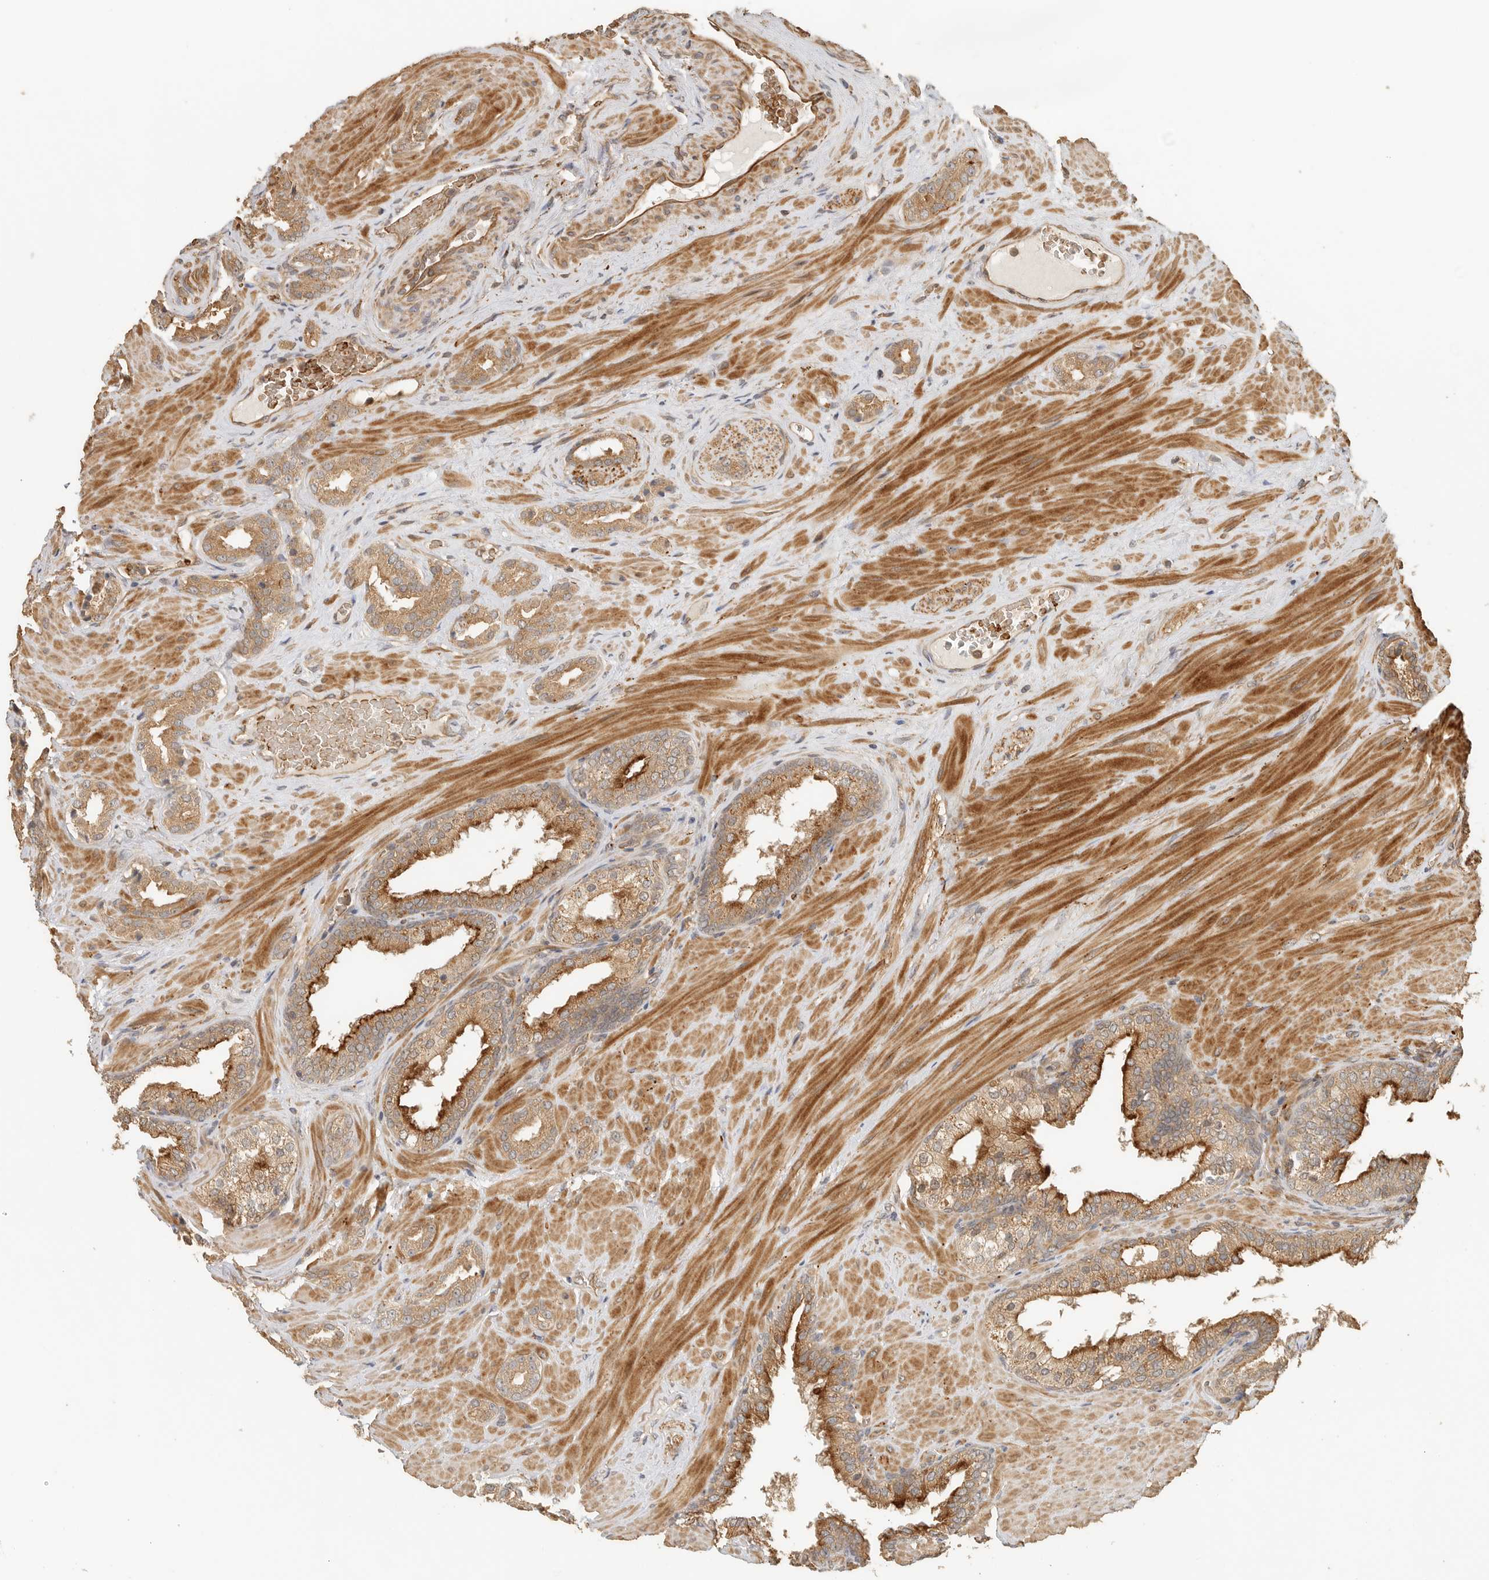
{"staining": {"intensity": "strong", "quantity": ">75%", "location": "cytoplasmic/membranous"}, "tissue": "prostate cancer", "cell_type": "Tumor cells", "image_type": "cancer", "snomed": [{"axis": "morphology", "description": "Adenocarcinoma, High grade"}, {"axis": "topography", "description": "Prostate"}], "caption": "Tumor cells show high levels of strong cytoplasmic/membranous positivity in about >75% of cells in prostate cancer (adenocarcinoma (high-grade)). Nuclei are stained in blue.", "gene": "OTUD6B", "patient": {"sex": "male", "age": 64}}